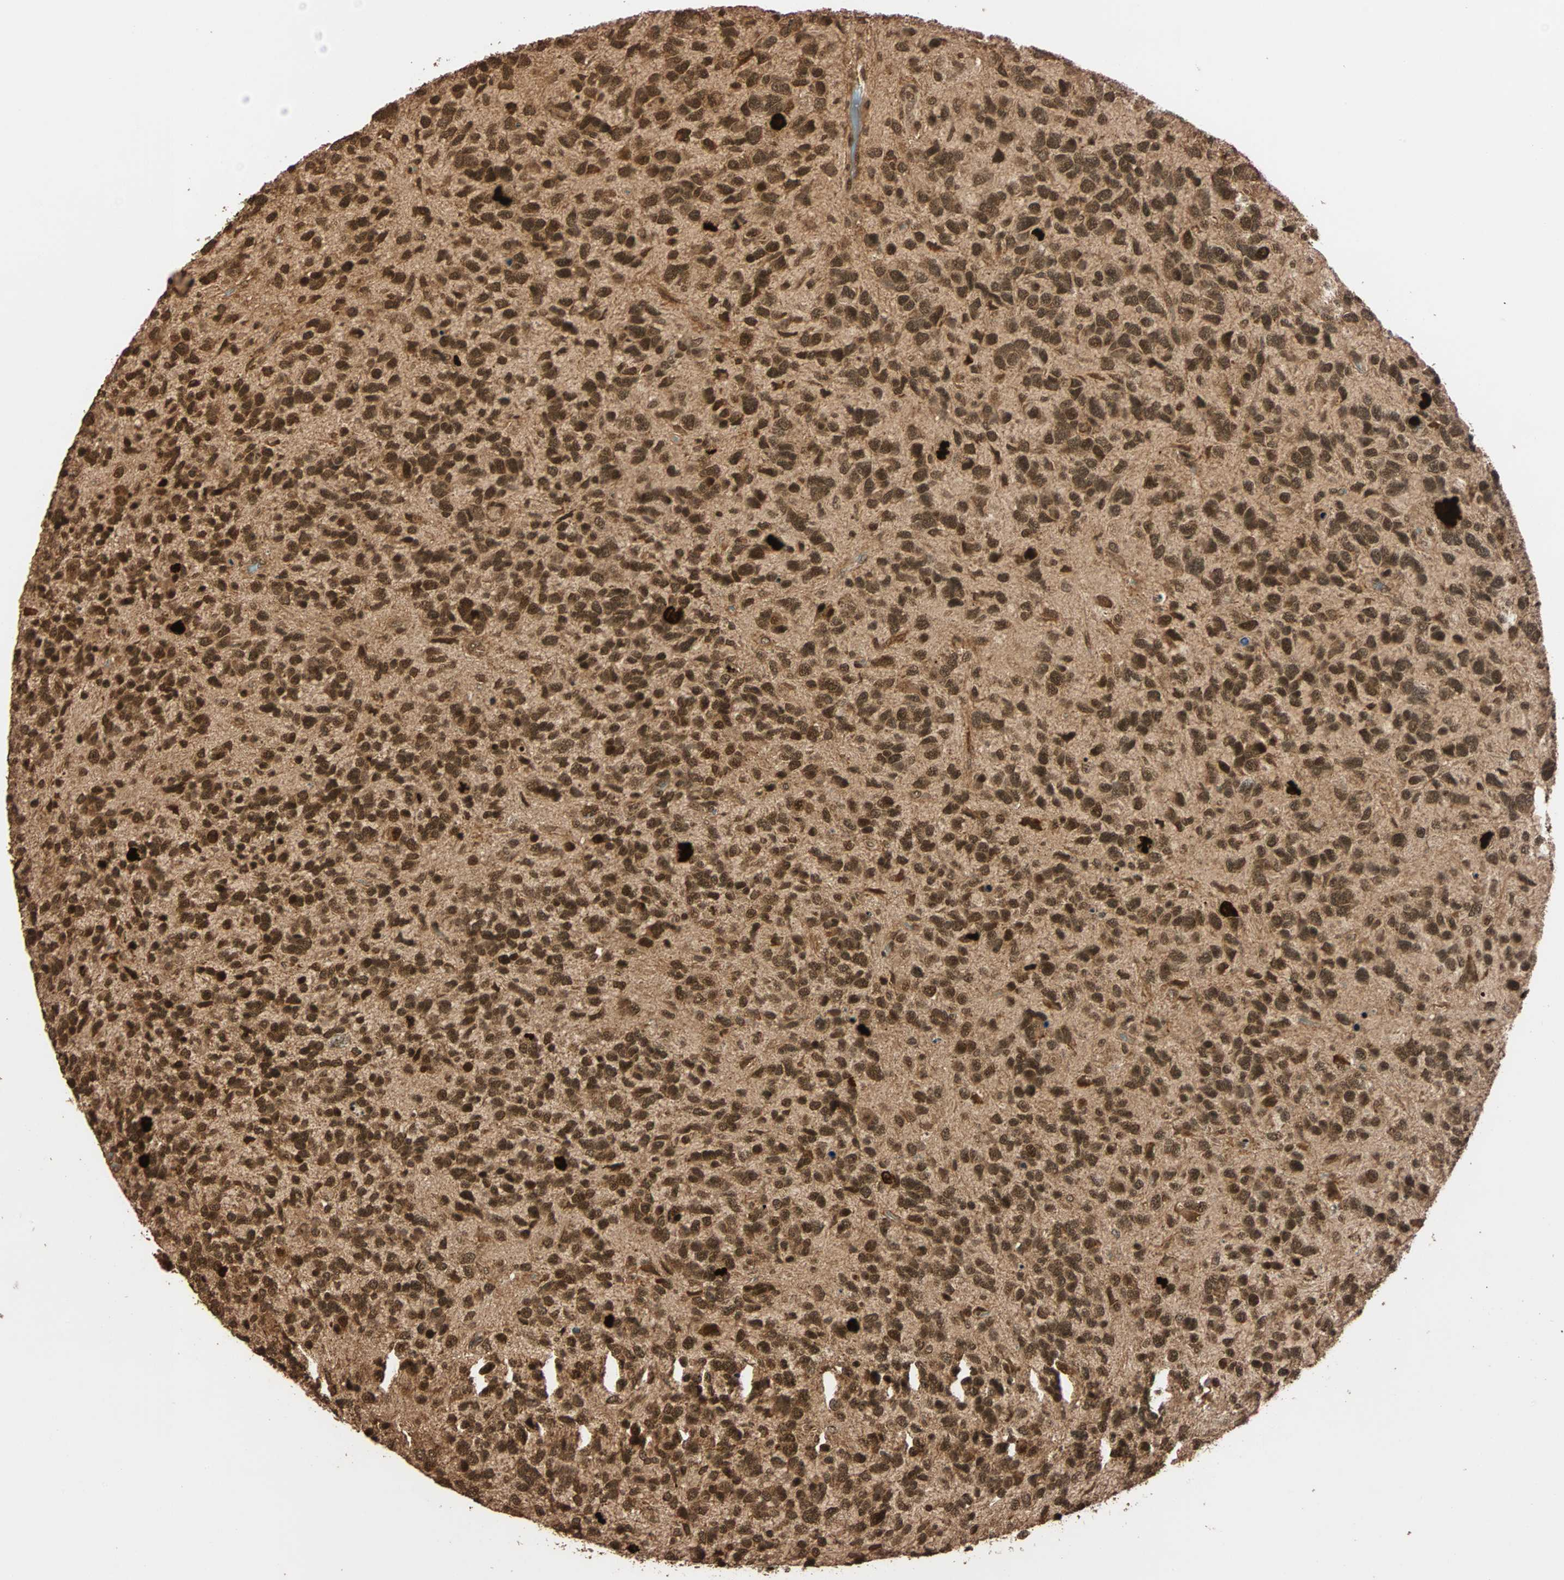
{"staining": {"intensity": "strong", "quantity": ">75%", "location": "nuclear"}, "tissue": "glioma", "cell_type": "Tumor cells", "image_type": "cancer", "snomed": [{"axis": "morphology", "description": "Glioma, malignant, High grade"}, {"axis": "topography", "description": "Brain"}], "caption": "Human malignant glioma (high-grade) stained for a protein (brown) displays strong nuclear positive positivity in about >75% of tumor cells.", "gene": "ALKBH5", "patient": {"sex": "female", "age": 58}}